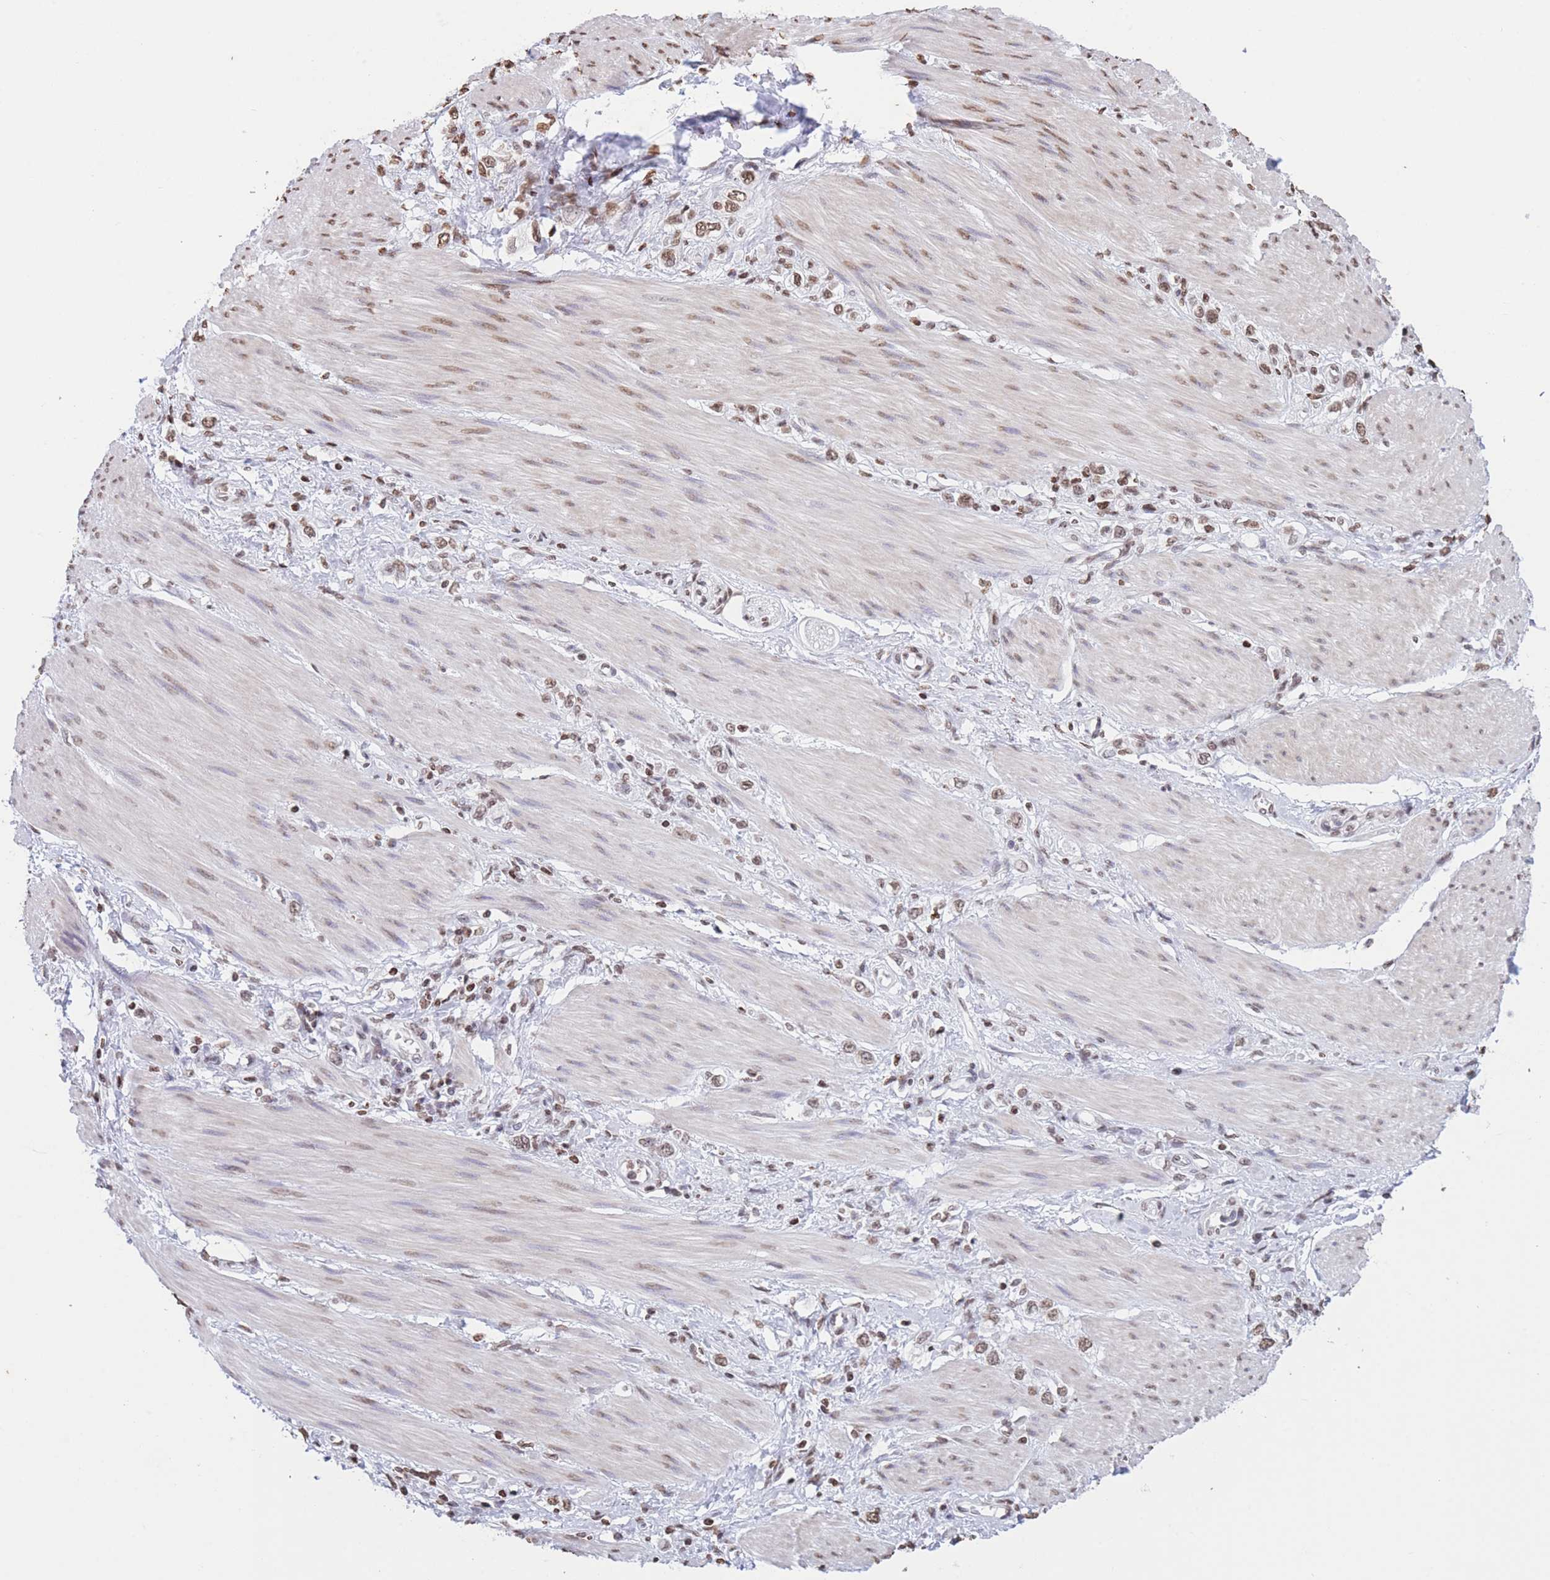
{"staining": {"intensity": "moderate", "quantity": ">75%", "location": "nuclear"}, "tissue": "stomach cancer", "cell_type": "Tumor cells", "image_type": "cancer", "snomed": [{"axis": "morphology", "description": "Adenocarcinoma, NOS"}, {"axis": "topography", "description": "Stomach"}], "caption": "A medium amount of moderate nuclear positivity is identified in approximately >75% of tumor cells in adenocarcinoma (stomach) tissue. The staining is performed using DAB brown chromogen to label protein expression. The nuclei are counter-stained blue using hematoxylin.", "gene": "H2BC11", "patient": {"sex": "female", "age": 65}}